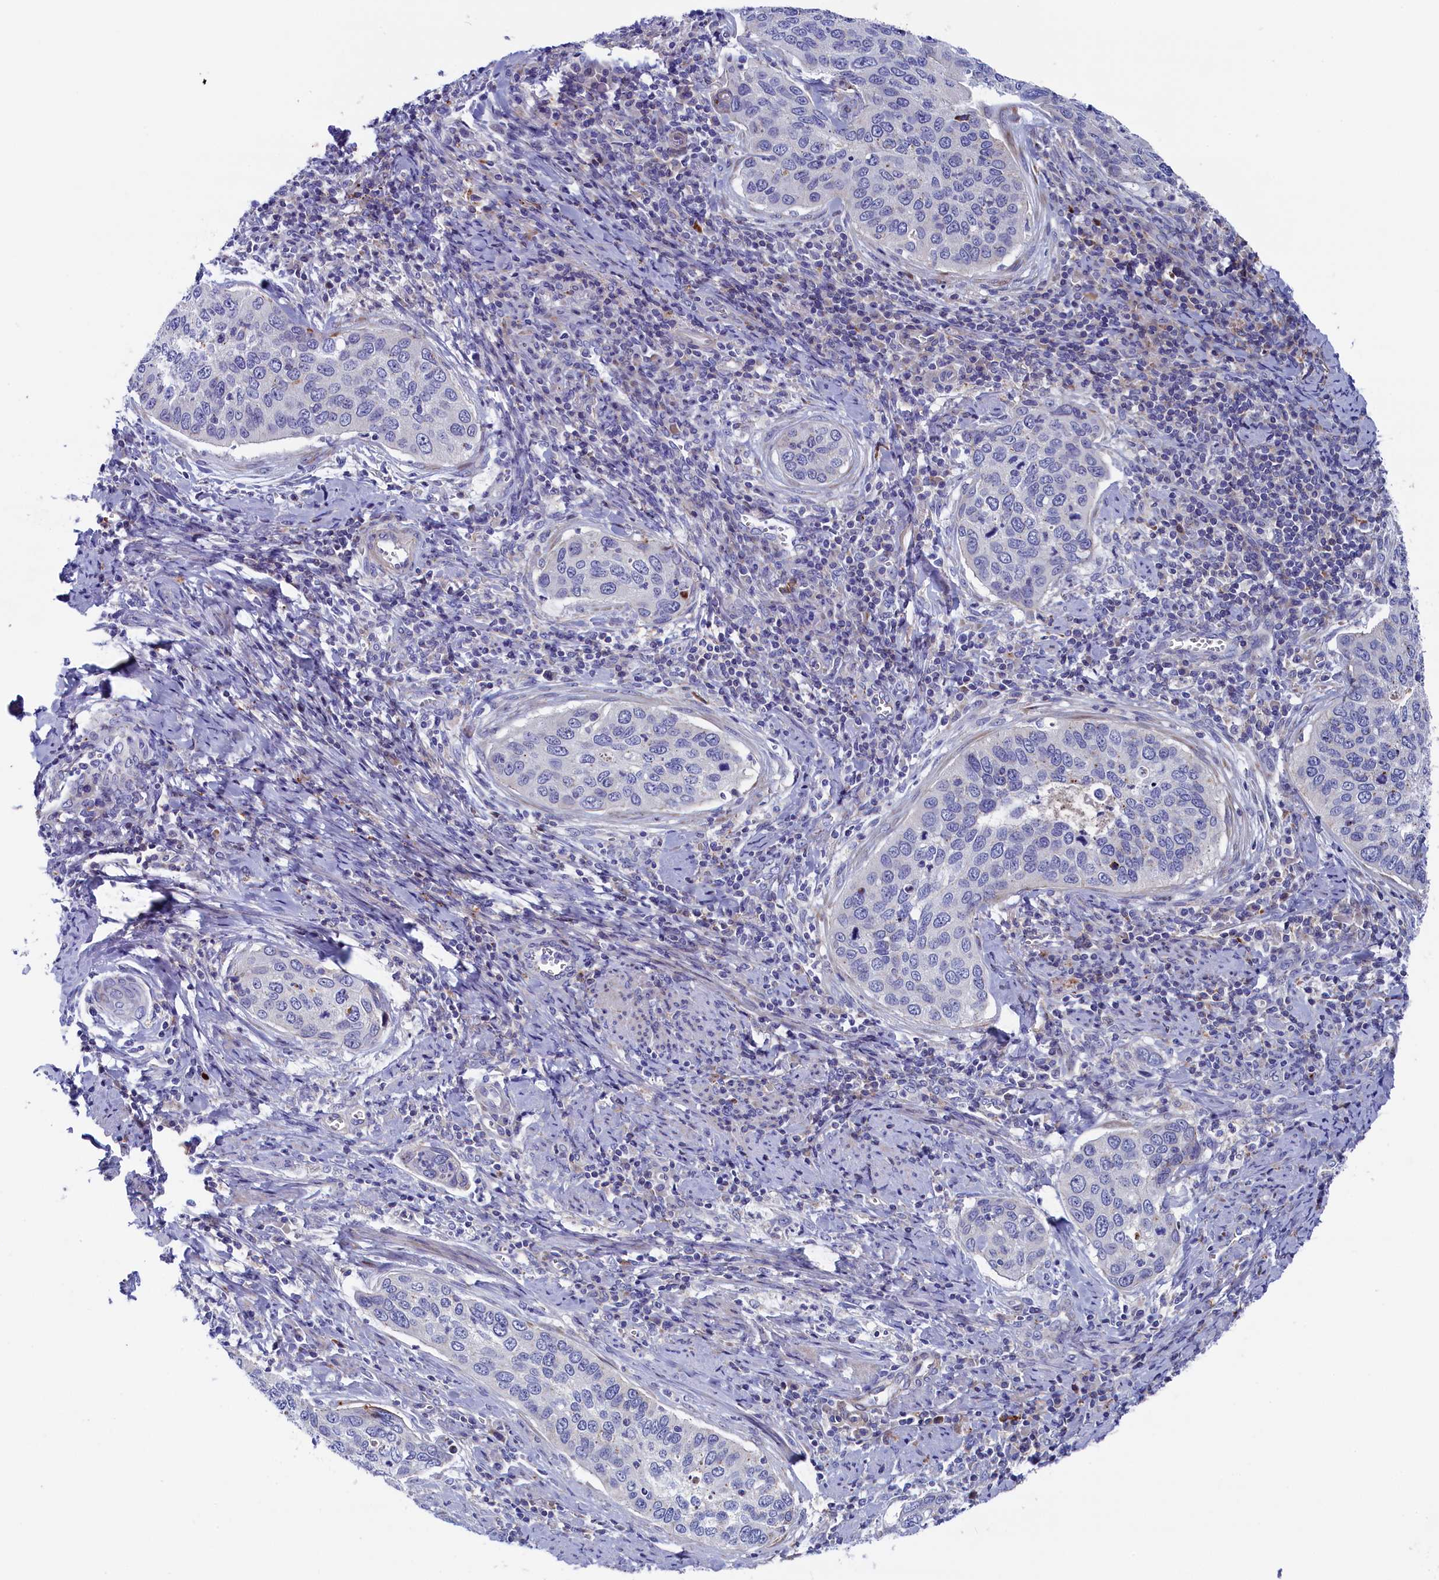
{"staining": {"intensity": "negative", "quantity": "none", "location": "none"}, "tissue": "cervical cancer", "cell_type": "Tumor cells", "image_type": "cancer", "snomed": [{"axis": "morphology", "description": "Squamous cell carcinoma, NOS"}, {"axis": "topography", "description": "Cervix"}], "caption": "Cervical cancer was stained to show a protein in brown. There is no significant staining in tumor cells. Brightfield microscopy of immunohistochemistry (IHC) stained with DAB (3,3'-diaminobenzidine) (brown) and hematoxylin (blue), captured at high magnification.", "gene": "NUDT7", "patient": {"sex": "female", "age": 53}}